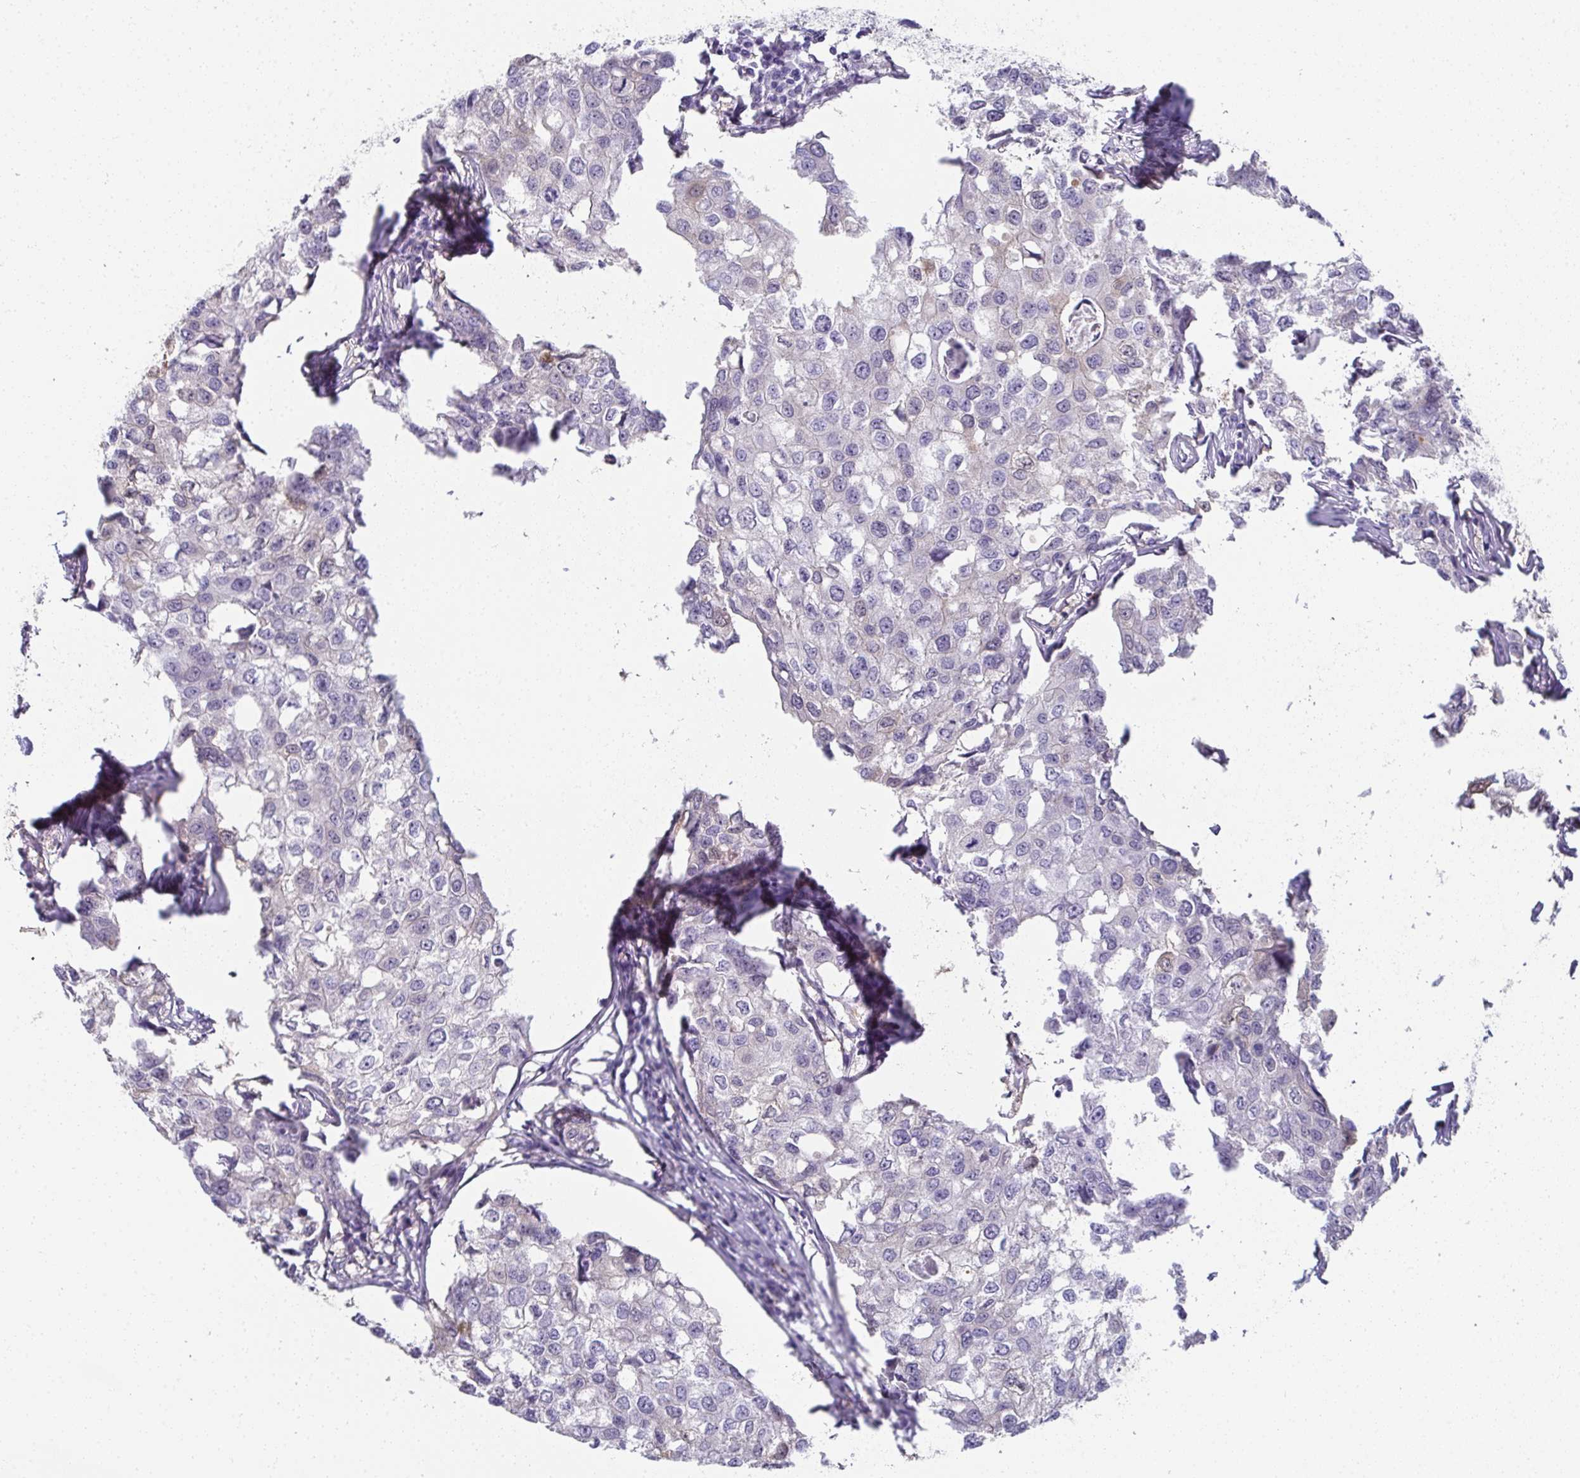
{"staining": {"intensity": "weak", "quantity": "<25%", "location": "cytoplasmic/membranous"}, "tissue": "breast cancer", "cell_type": "Tumor cells", "image_type": "cancer", "snomed": [{"axis": "morphology", "description": "Duct carcinoma"}, {"axis": "topography", "description": "Breast"}], "caption": "This is an IHC image of human breast intraductal carcinoma. There is no positivity in tumor cells.", "gene": "RBP1", "patient": {"sex": "female", "age": 27}}